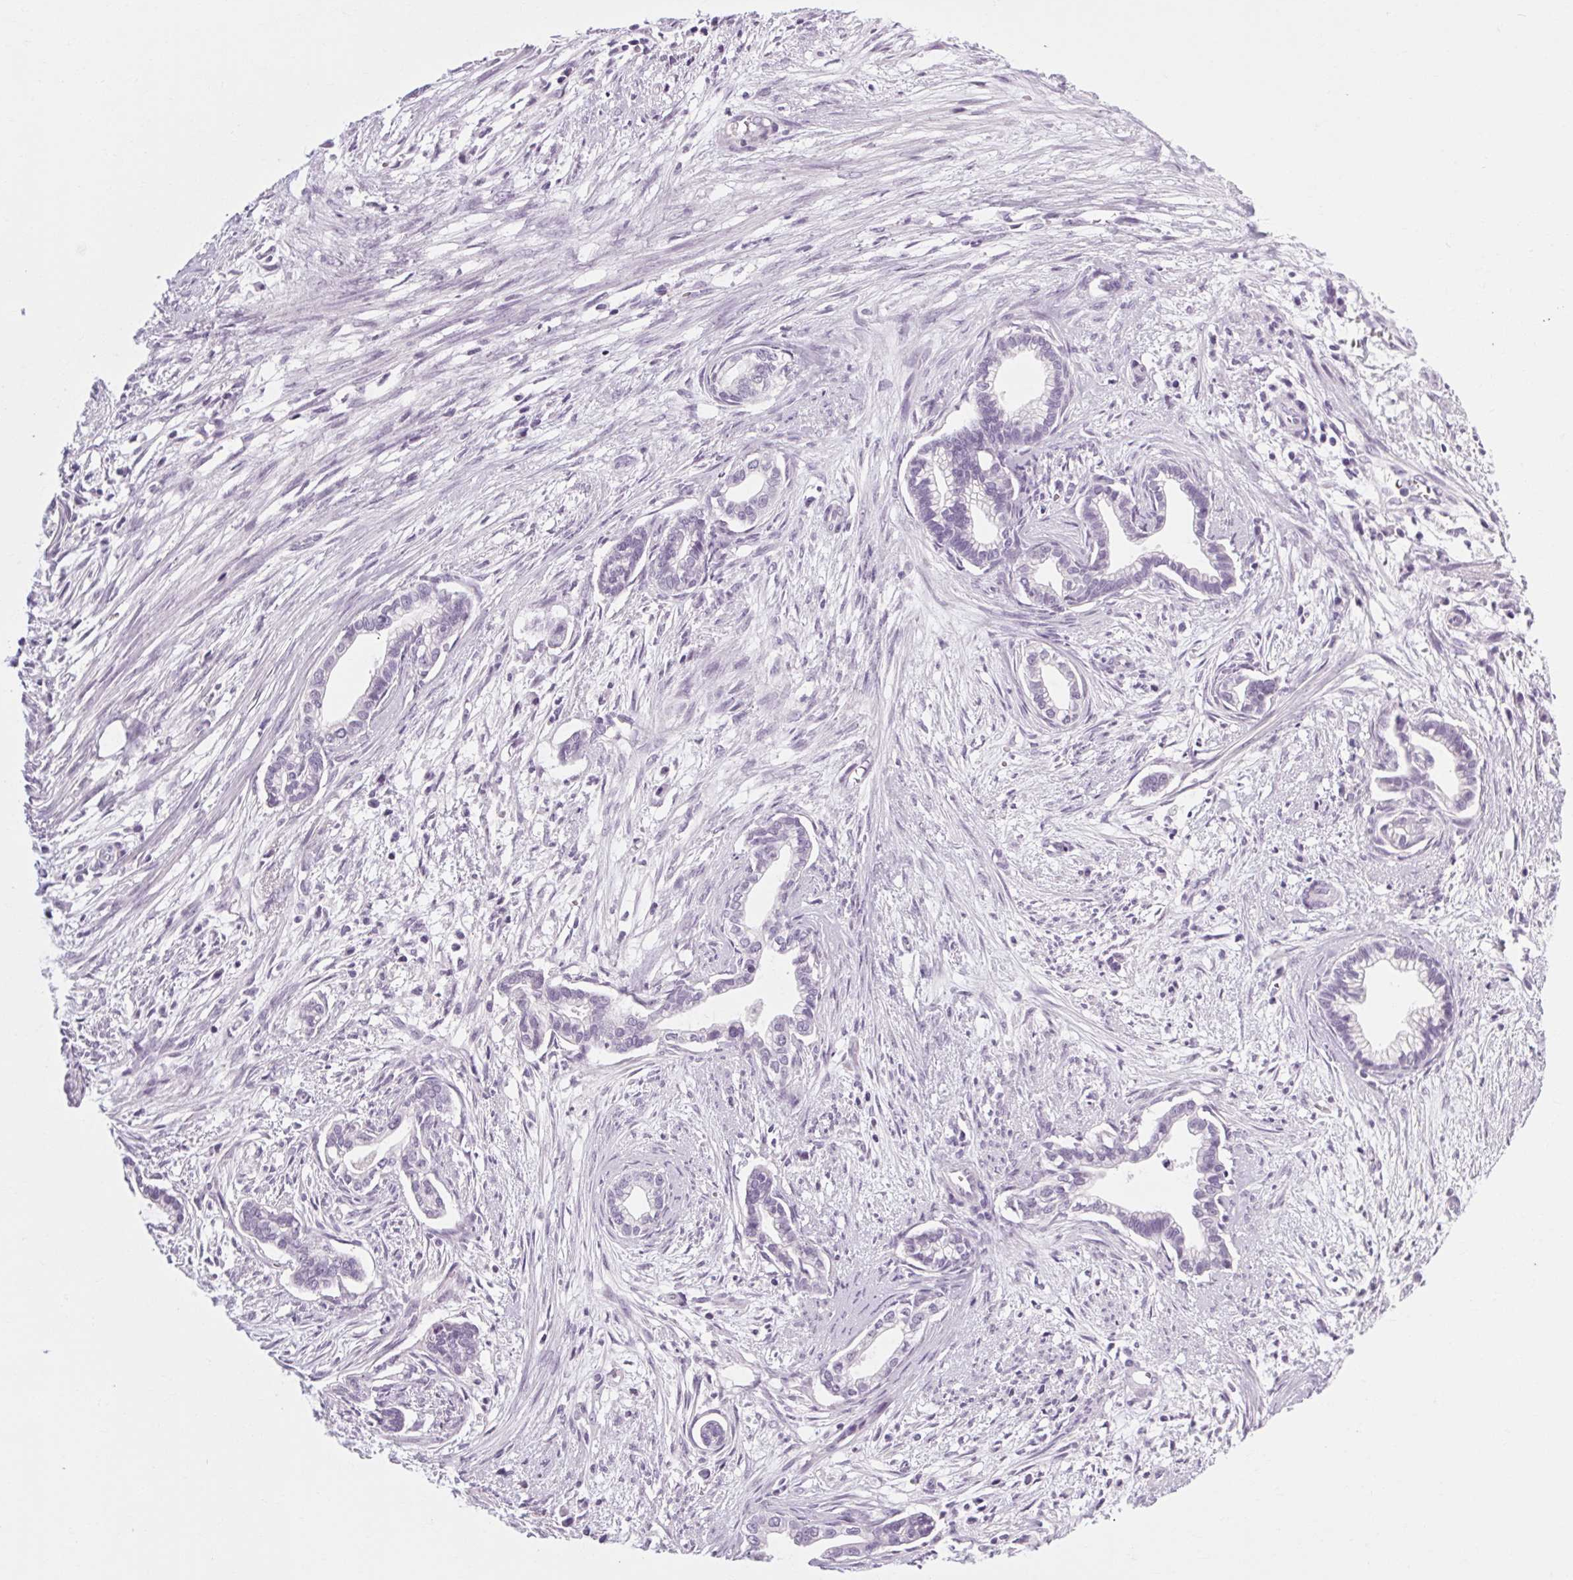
{"staining": {"intensity": "negative", "quantity": "none", "location": "none"}, "tissue": "cervical cancer", "cell_type": "Tumor cells", "image_type": "cancer", "snomed": [{"axis": "morphology", "description": "Adenocarcinoma, NOS"}, {"axis": "topography", "description": "Cervix"}], "caption": "Adenocarcinoma (cervical) stained for a protein using immunohistochemistry reveals no staining tumor cells.", "gene": "POMC", "patient": {"sex": "female", "age": 62}}